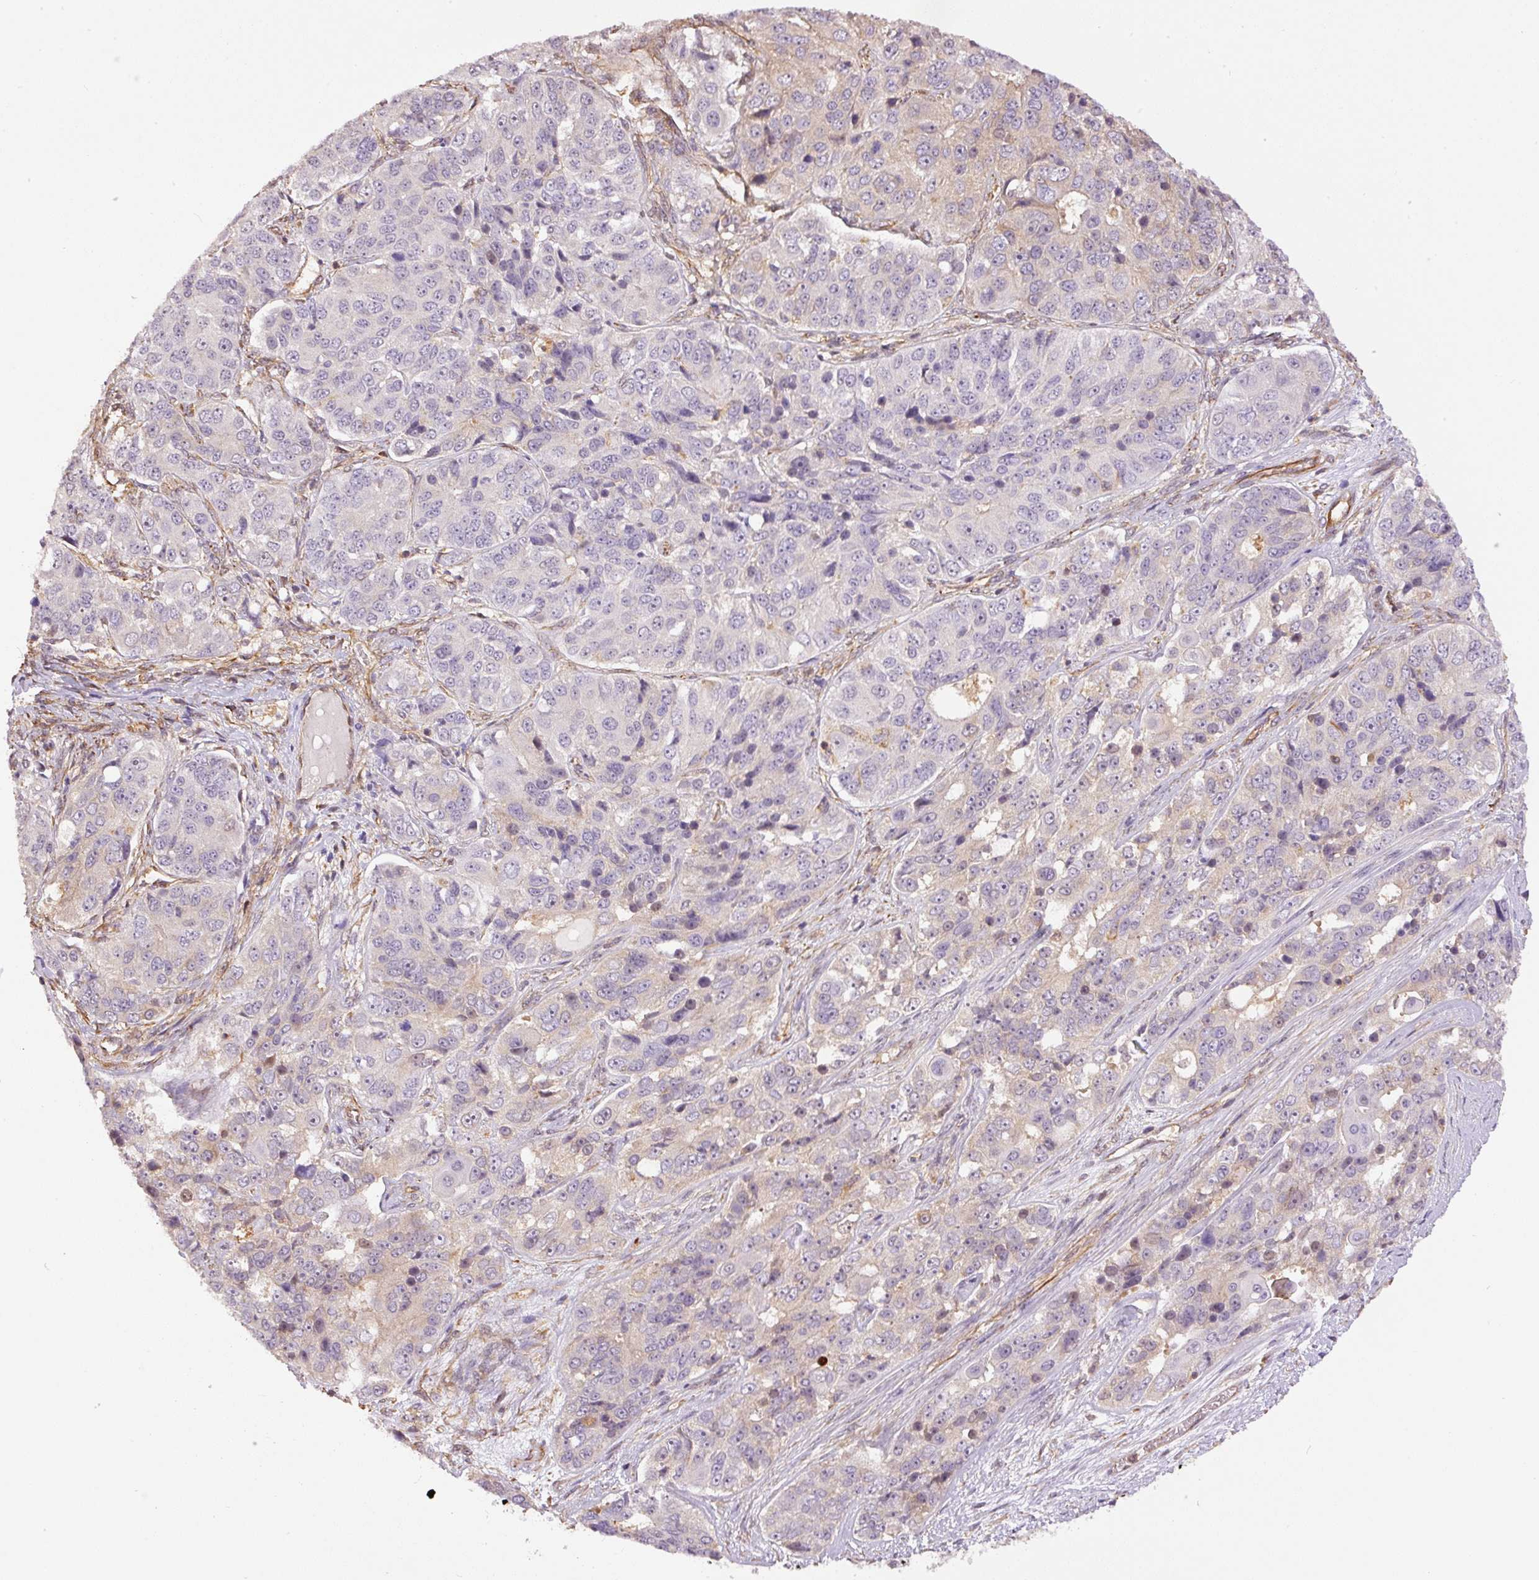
{"staining": {"intensity": "negative", "quantity": "none", "location": "none"}, "tissue": "ovarian cancer", "cell_type": "Tumor cells", "image_type": "cancer", "snomed": [{"axis": "morphology", "description": "Carcinoma, endometroid"}, {"axis": "topography", "description": "Ovary"}], "caption": "Immunohistochemistry (IHC) of endometroid carcinoma (ovarian) displays no positivity in tumor cells. Brightfield microscopy of IHC stained with DAB (3,3'-diaminobenzidine) (brown) and hematoxylin (blue), captured at high magnification.", "gene": "PCK2", "patient": {"sex": "female", "age": 51}}